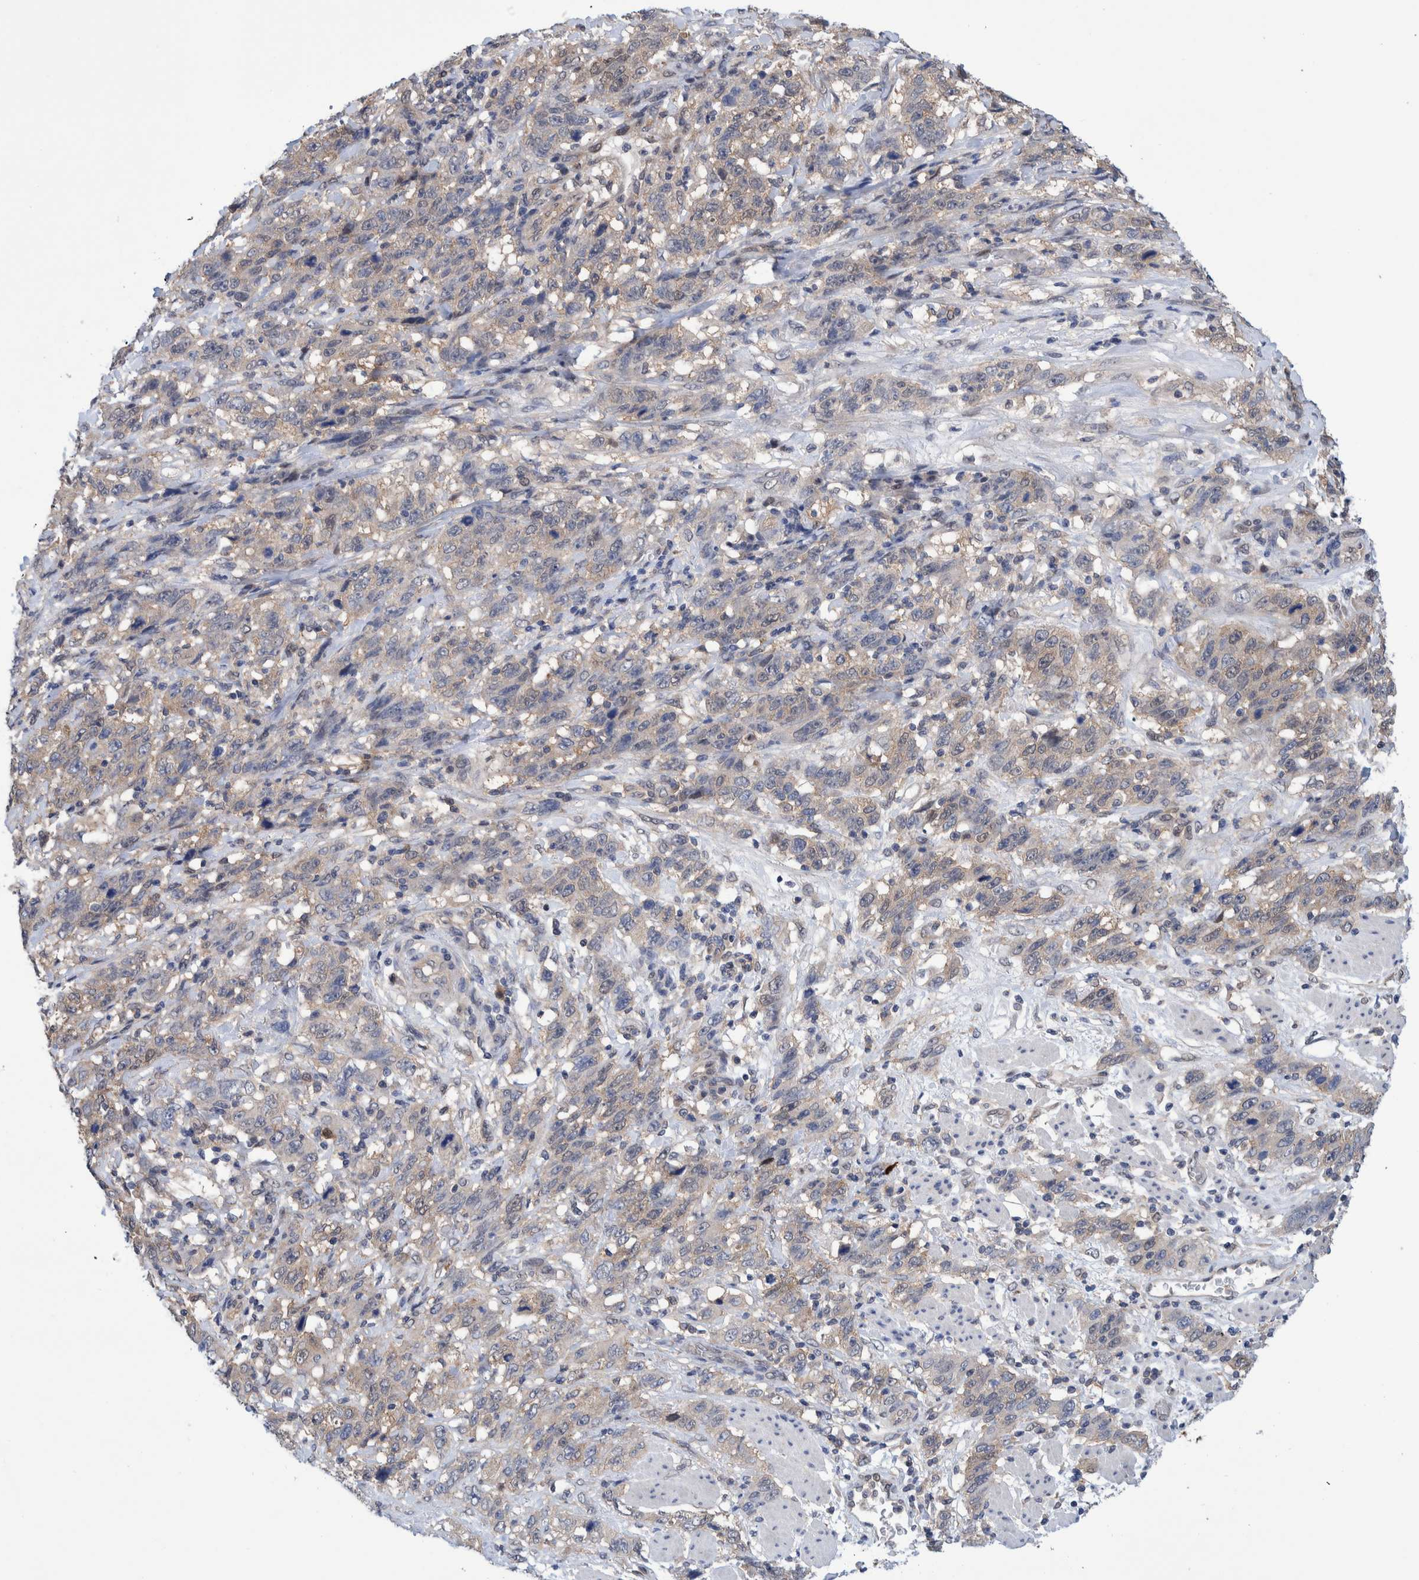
{"staining": {"intensity": "weak", "quantity": ">75%", "location": "cytoplasmic/membranous"}, "tissue": "stomach cancer", "cell_type": "Tumor cells", "image_type": "cancer", "snomed": [{"axis": "morphology", "description": "Adenocarcinoma, NOS"}, {"axis": "topography", "description": "Stomach"}], "caption": "An immunohistochemistry photomicrograph of neoplastic tissue is shown. Protein staining in brown labels weak cytoplasmic/membranous positivity in stomach cancer within tumor cells.", "gene": "PFAS", "patient": {"sex": "male", "age": 48}}